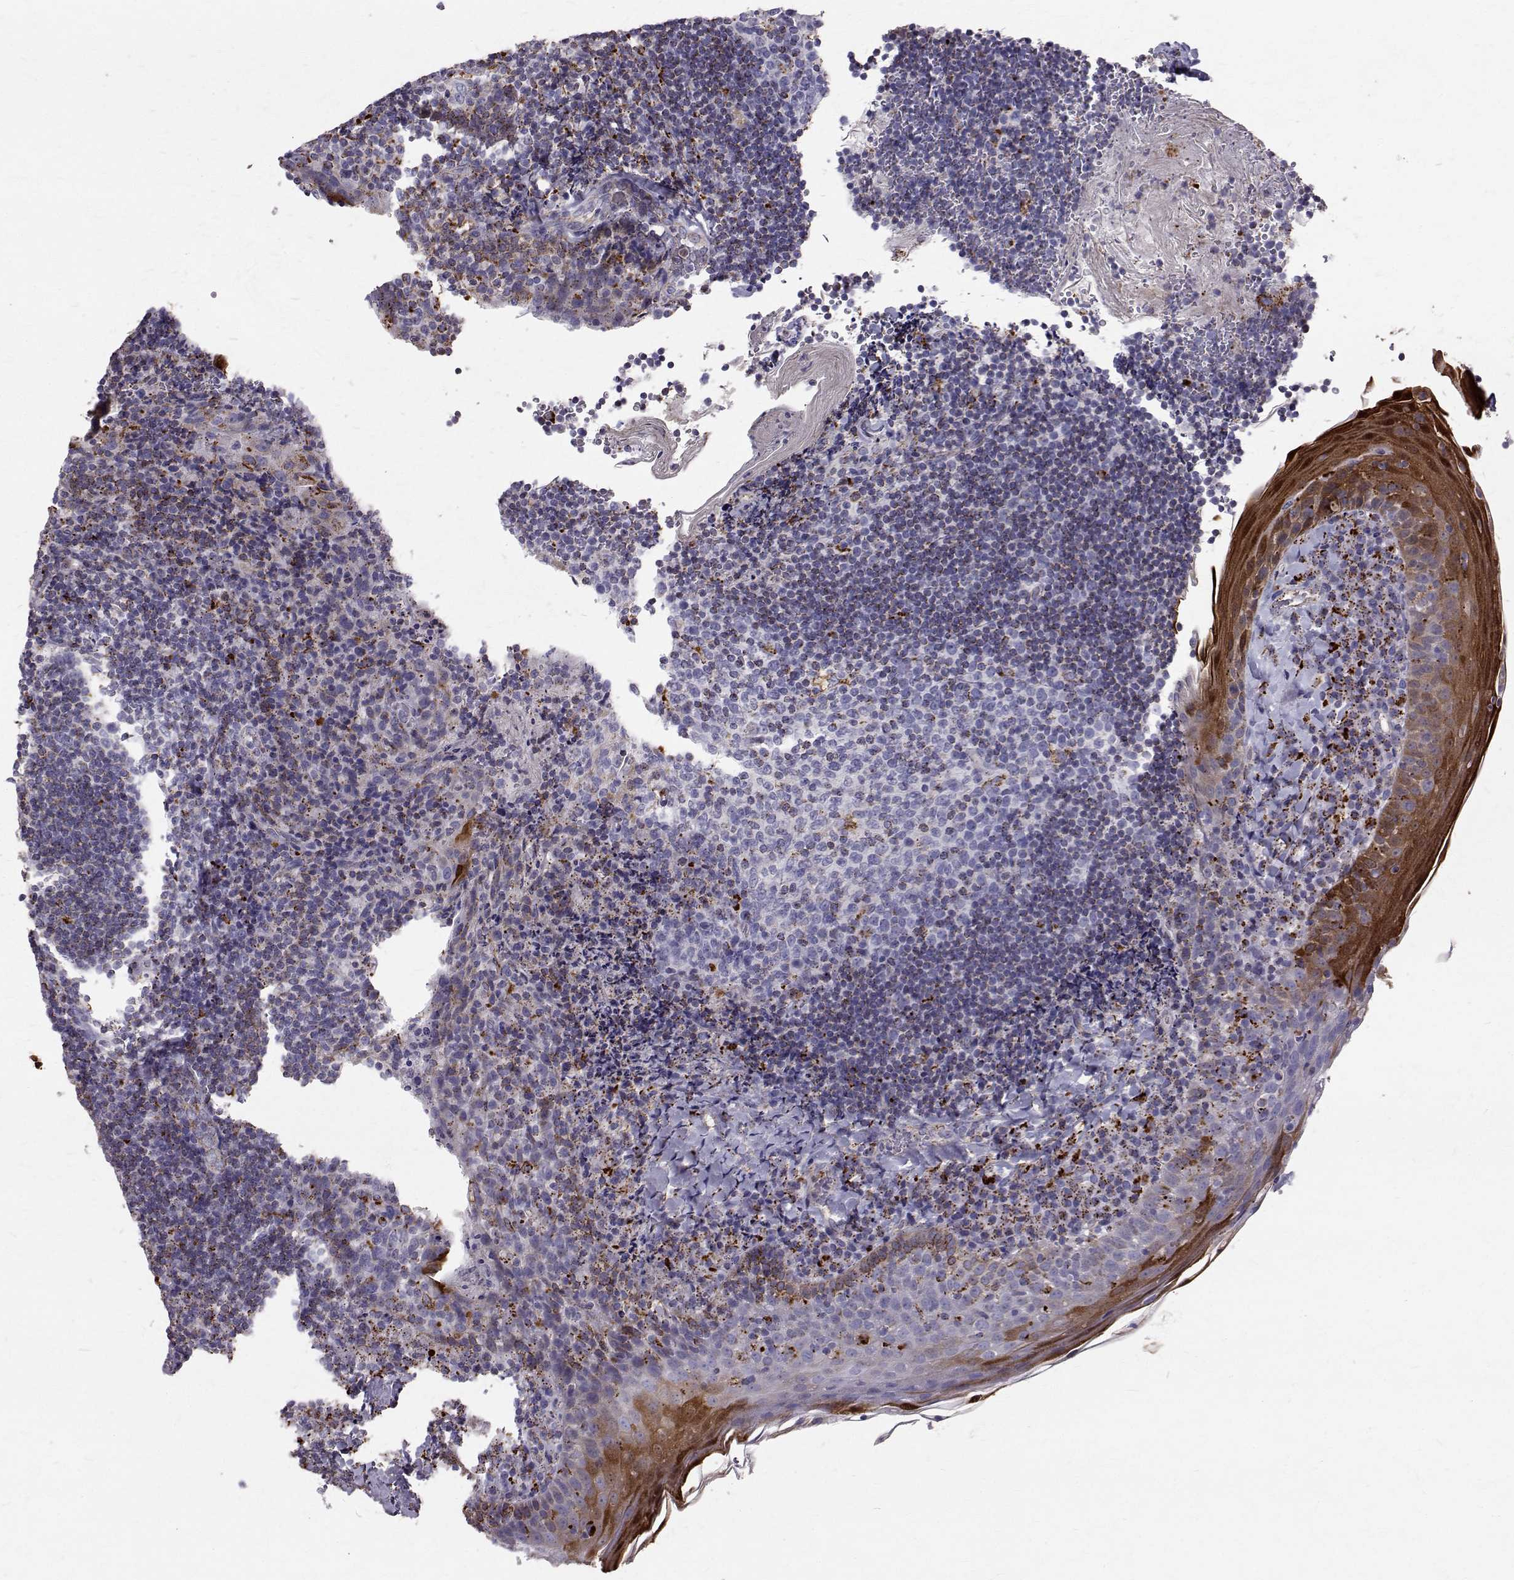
{"staining": {"intensity": "moderate", "quantity": "<25%", "location": "cytoplasmic/membranous"}, "tissue": "tonsil", "cell_type": "Germinal center cells", "image_type": "normal", "snomed": [{"axis": "morphology", "description": "Normal tissue, NOS"}, {"axis": "topography", "description": "Tonsil"}], "caption": "DAB immunohistochemical staining of normal human tonsil demonstrates moderate cytoplasmic/membranous protein staining in about <25% of germinal center cells.", "gene": "TPP1", "patient": {"sex": "female", "age": 10}}